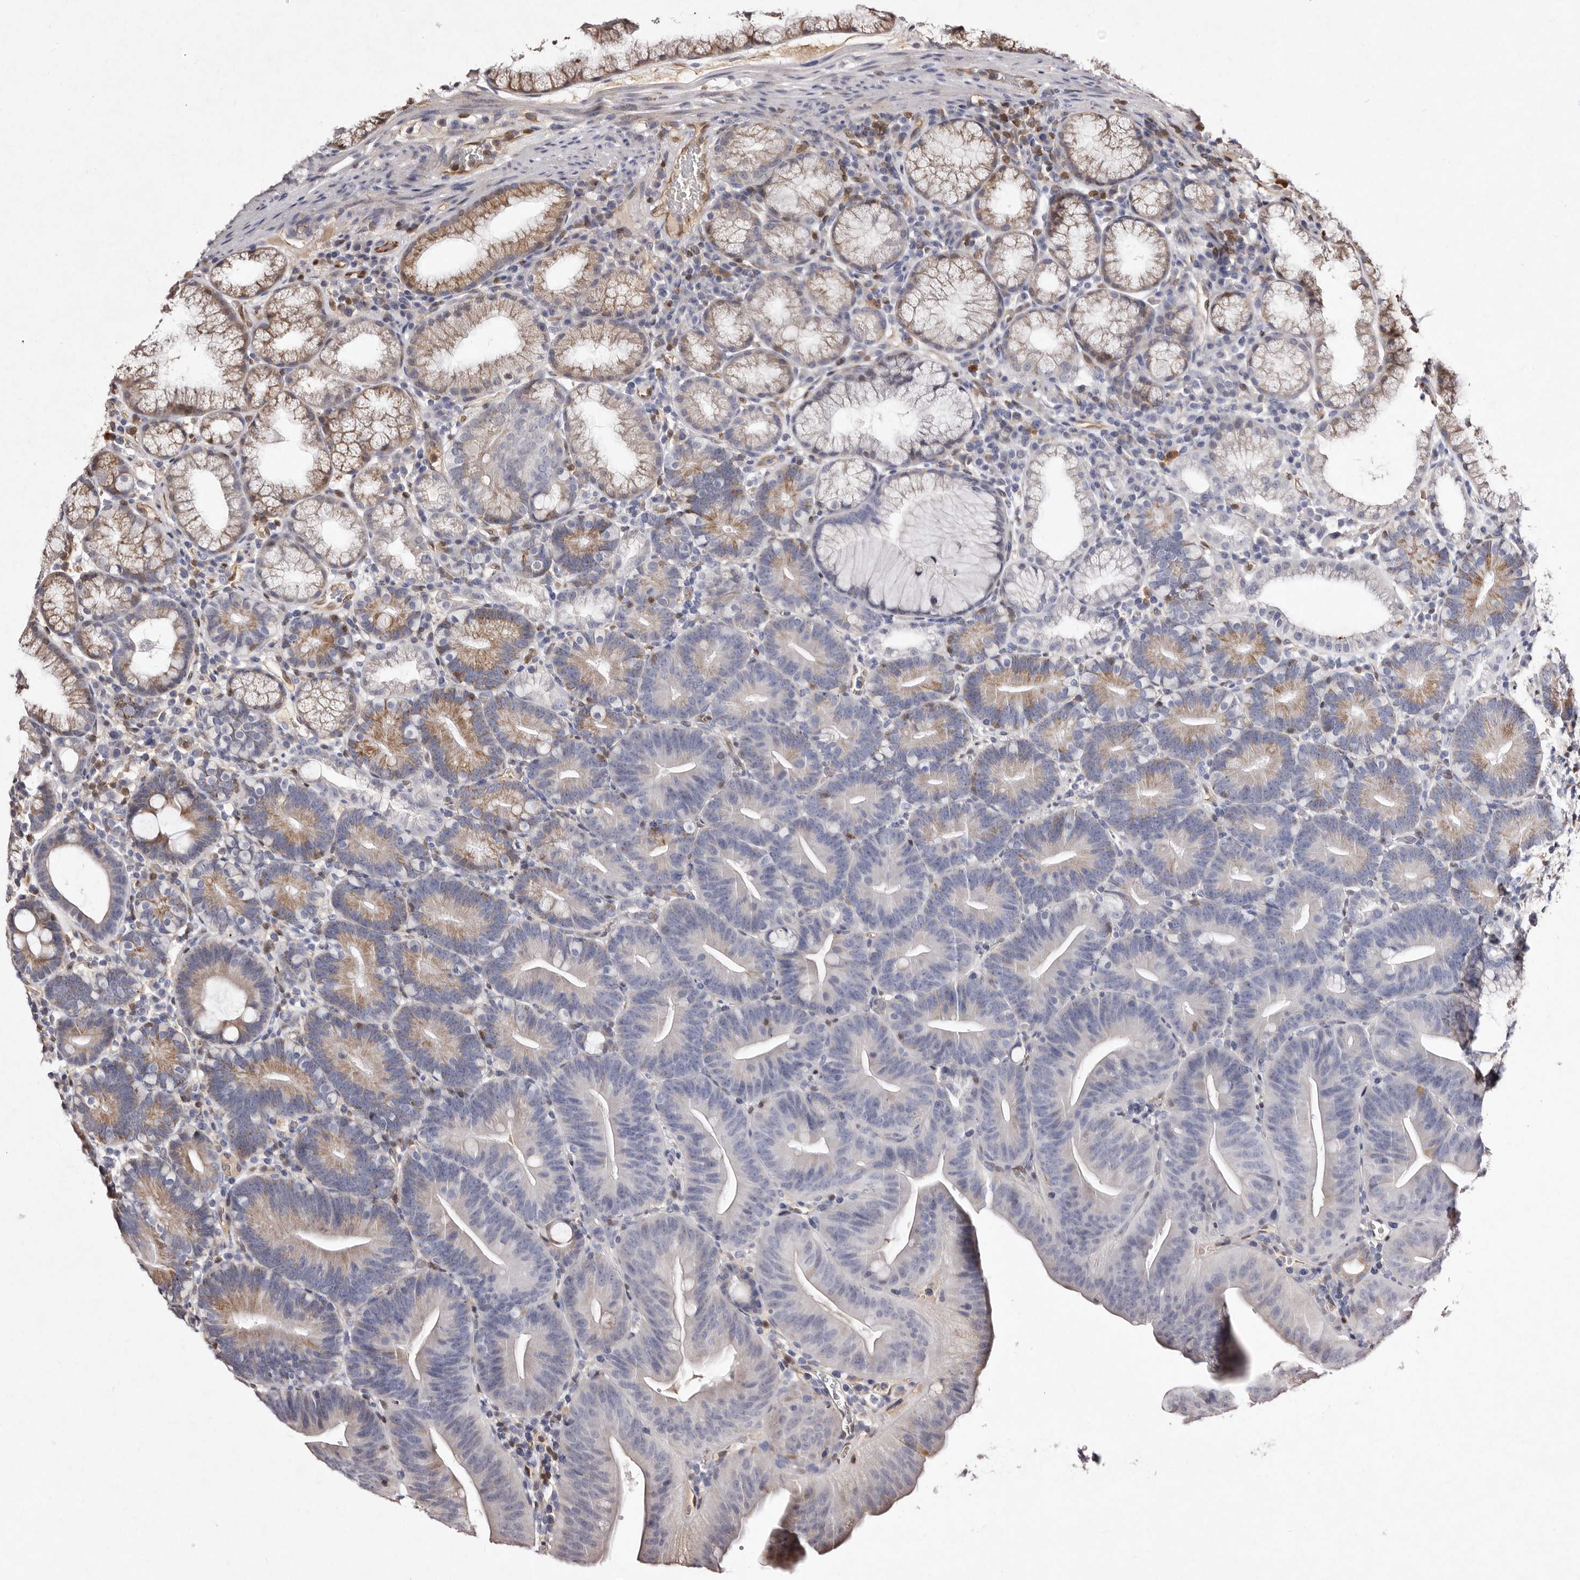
{"staining": {"intensity": "moderate", "quantity": "<25%", "location": "cytoplasmic/membranous"}, "tissue": "duodenum", "cell_type": "Glandular cells", "image_type": "normal", "snomed": [{"axis": "morphology", "description": "Normal tissue, NOS"}, {"axis": "topography", "description": "Duodenum"}], "caption": "Immunohistochemical staining of normal duodenum shows moderate cytoplasmic/membranous protein staining in approximately <25% of glandular cells. Using DAB (brown) and hematoxylin (blue) stains, captured at high magnification using brightfield microscopy.", "gene": "GIMAP4", "patient": {"sex": "male", "age": 54}}